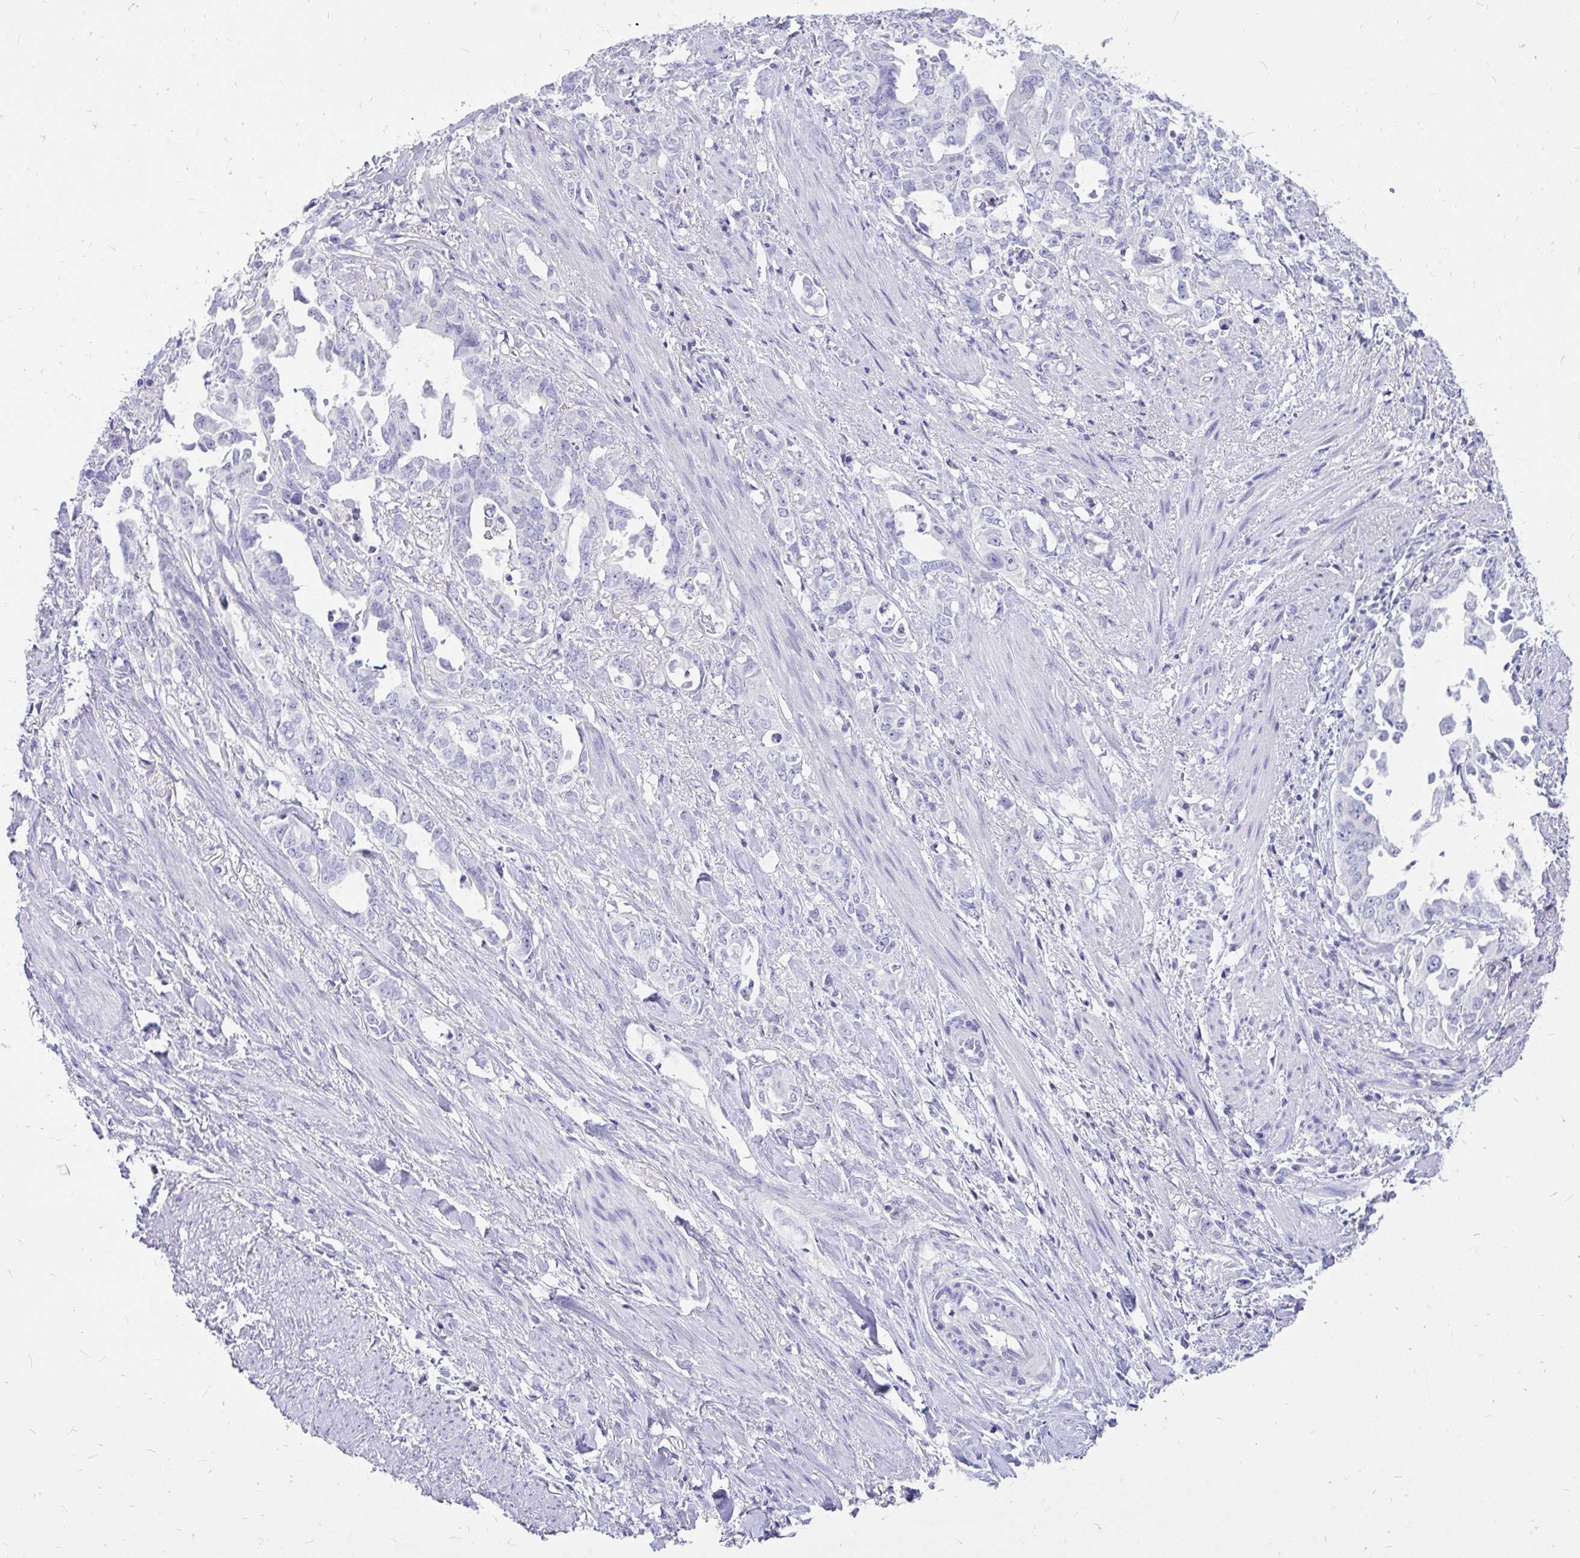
{"staining": {"intensity": "negative", "quantity": "none", "location": "none"}, "tissue": "endometrial cancer", "cell_type": "Tumor cells", "image_type": "cancer", "snomed": [{"axis": "morphology", "description": "Adenocarcinoma, NOS"}, {"axis": "topography", "description": "Endometrium"}], "caption": "High magnification brightfield microscopy of adenocarcinoma (endometrial) stained with DAB (3,3'-diaminobenzidine) (brown) and counterstained with hematoxylin (blue): tumor cells show no significant expression. (Stains: DAB (3,3'-diaminobenzidine) immunohistochemistry with hematoxylin counter stain, Microscopy: brightfield microscopy at high magnification).", "gene": "MAP1LC3A", "patient": {"sex": "female", "age": 65}}